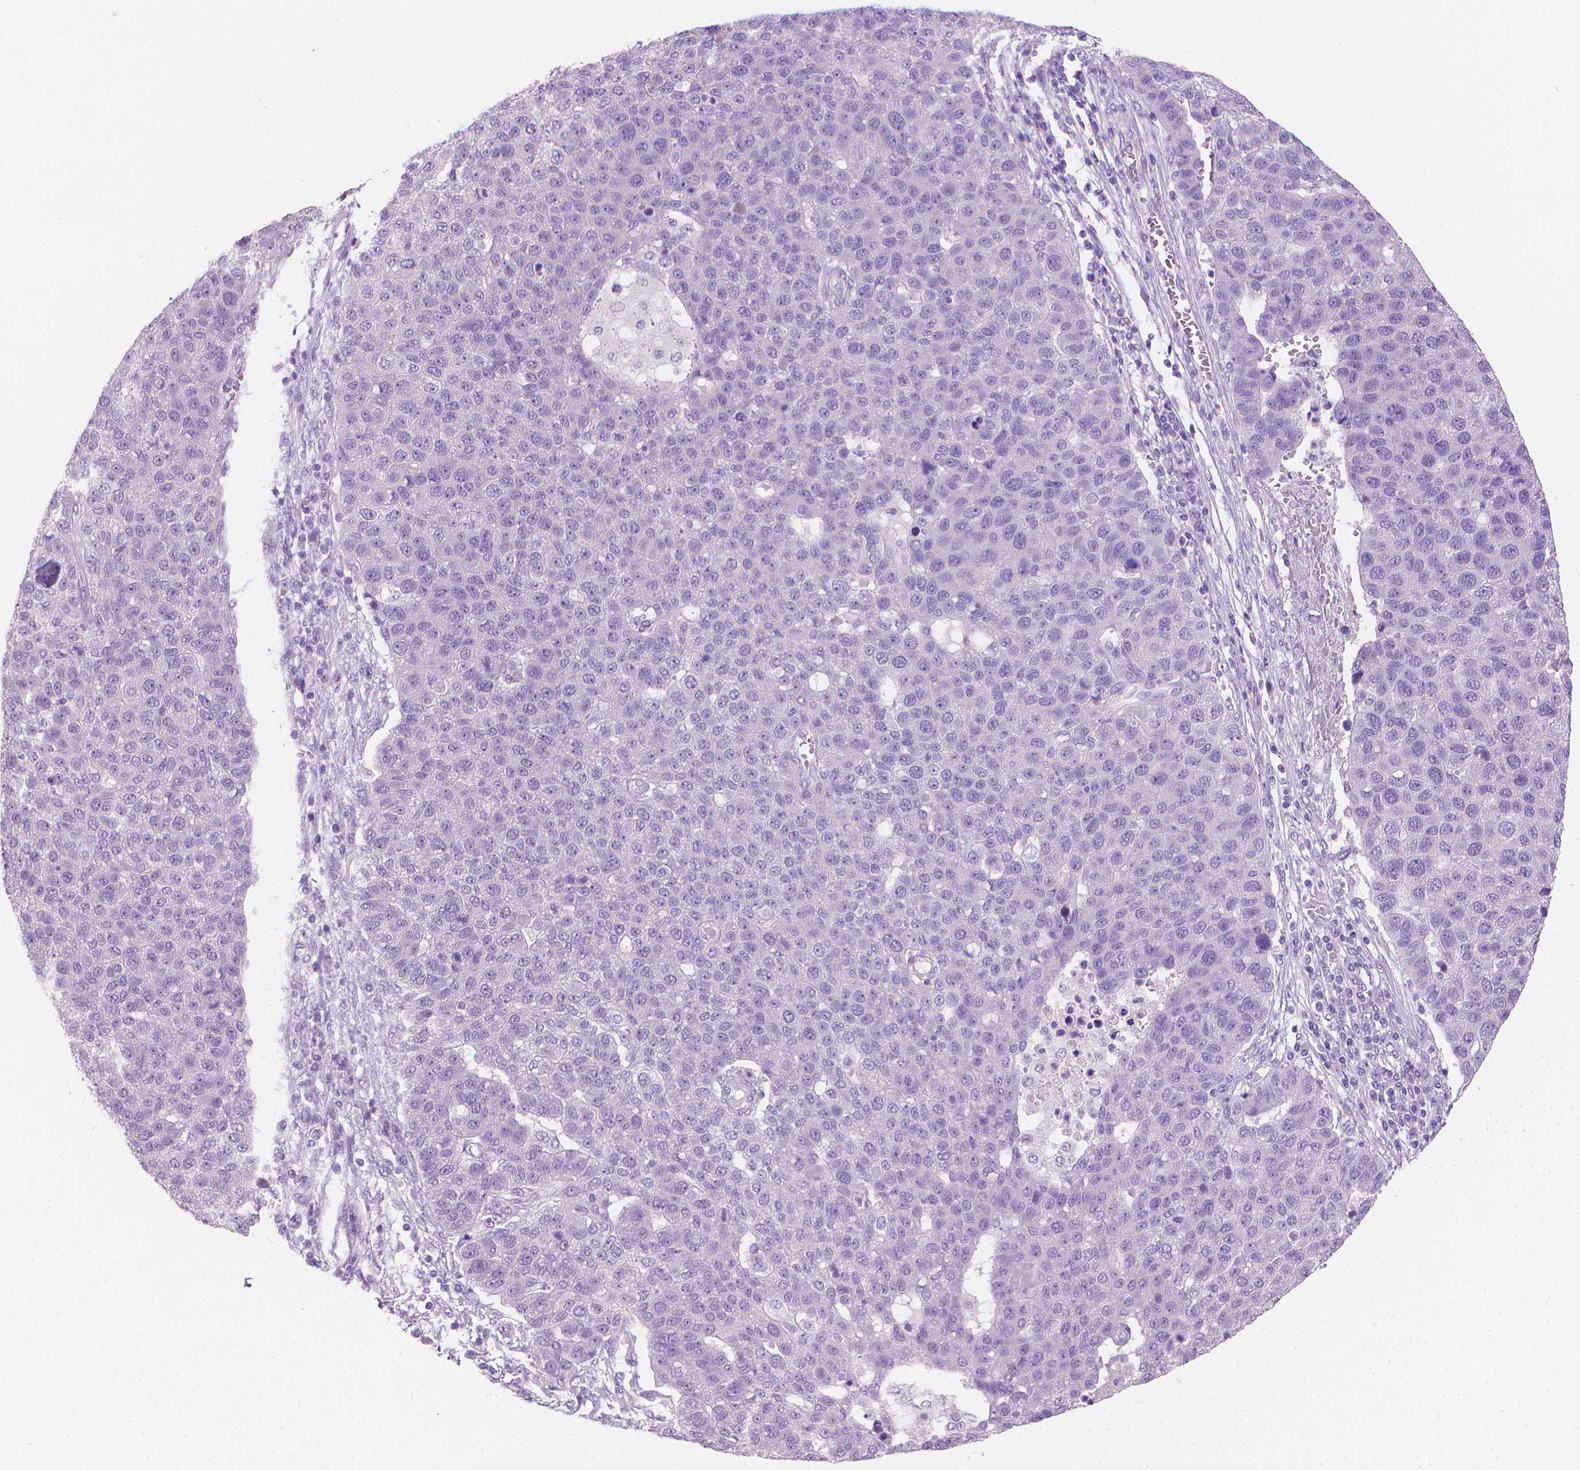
{"staining": {"intensity": "negative", "quantity": "none", "location": "none"}, "tissue": "pancreatic cancer", "cell_type": "Tumor cells", "image_type": "cancer", "snomed": [{"axis": "morphology", "description": "Adenocarcinoma, NOS"}, {"axis": "topography", "description": "Pancreas"}], "caption": "Image shows no protein positivity in tumor cells of adenocarcinoma (pancreatic) tissue.", "gene": "GSDMA", "patient": {"sex": "female", "age": 61}}